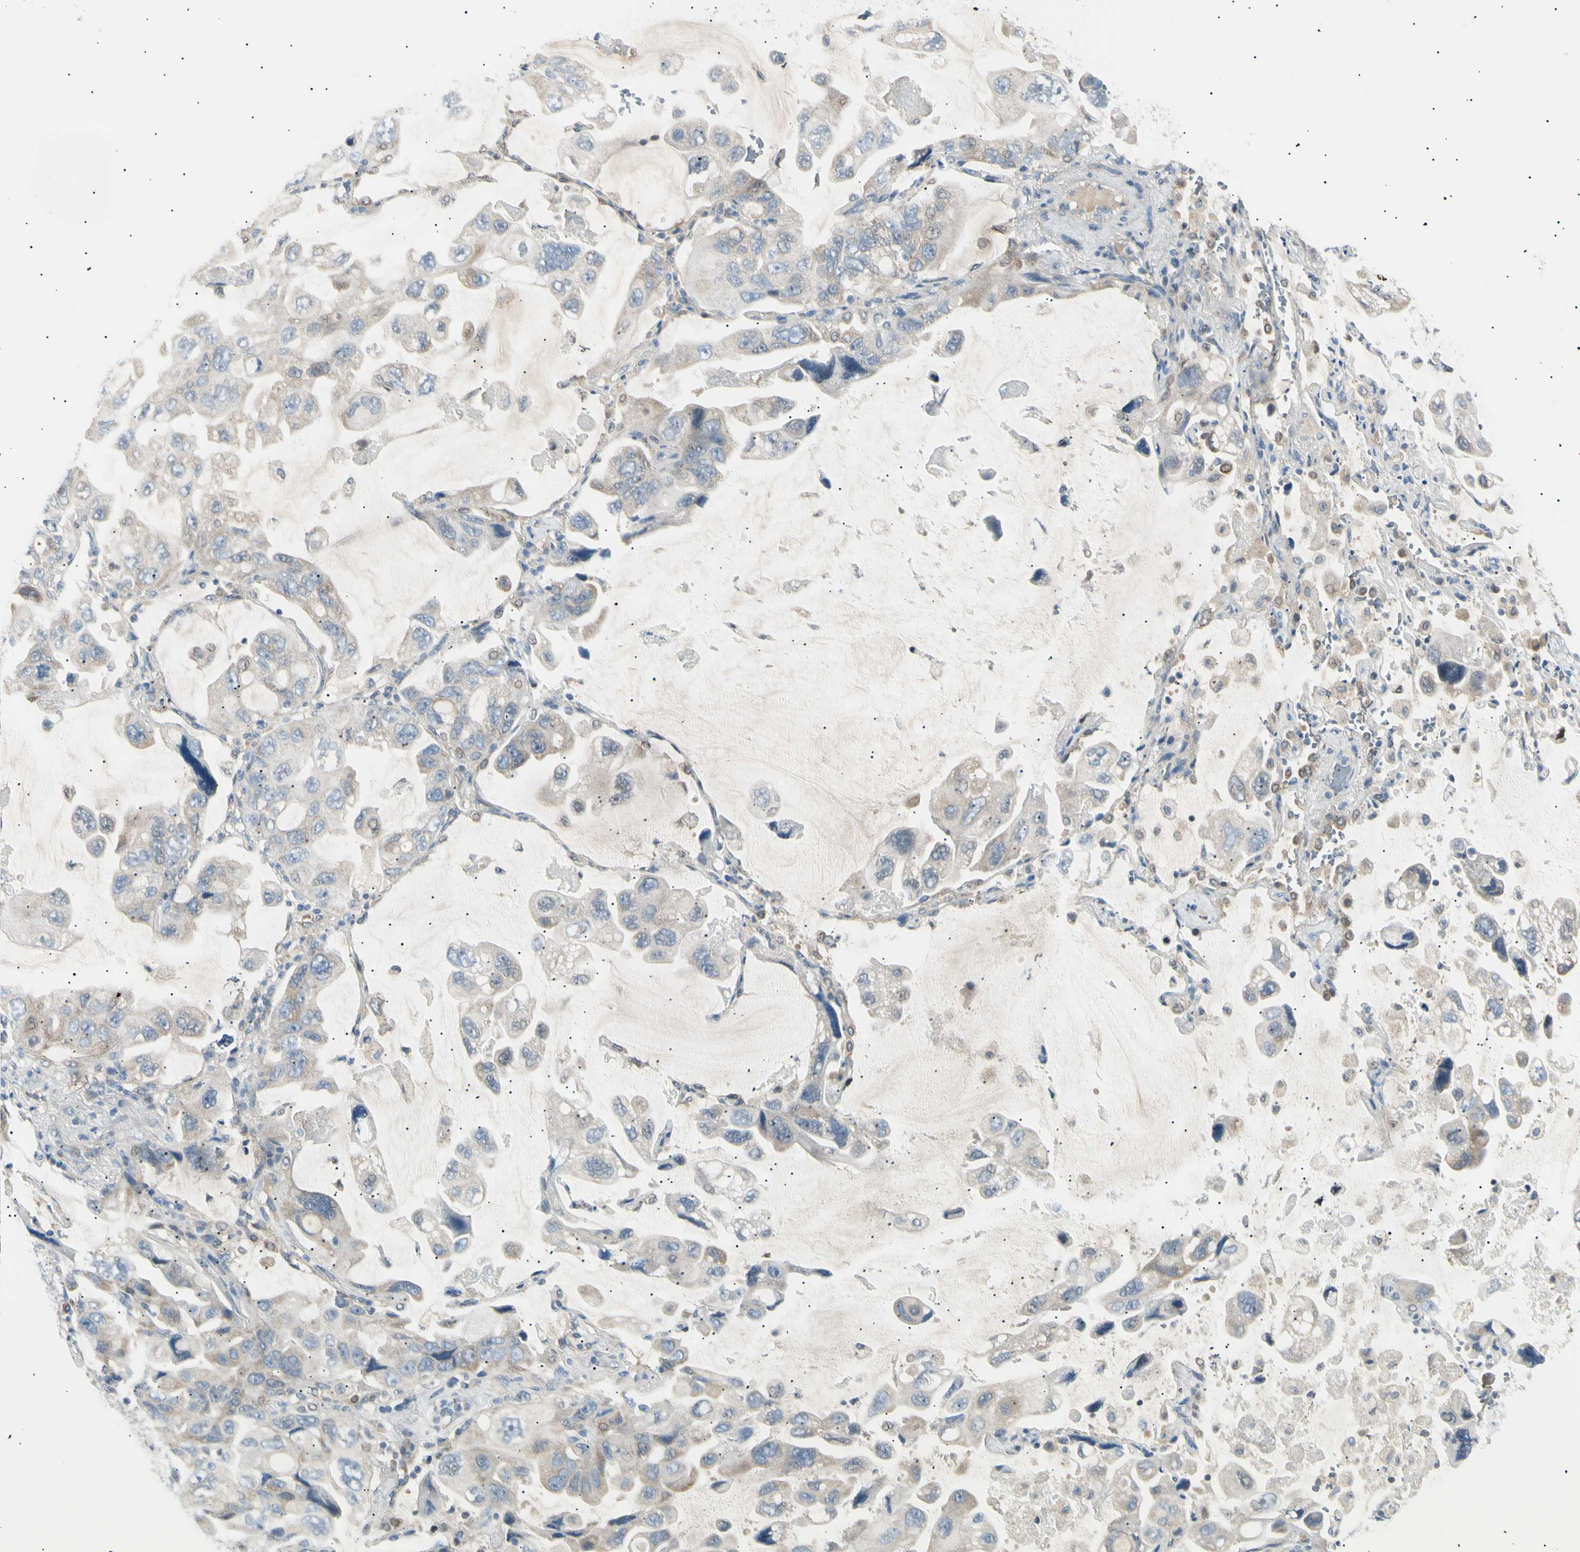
{"staining": {"intensity": "weak", "quantity": ">75%", "location": "cytoplasmic/membranous"}, "tissue": "lung cancer", "cell_type": "Tumor cells", "image_type": "cancer", "snomed": [{"axis": "morphology", "description": "Squamous cell carcinoma, NOS"}, {"axis": "topography", "description": "Lung"}], "caption": "Protein analysis of lung squamous cell carcinoma tissue shows weak cytoplasmic/membranous staining in approximately >75% of tumor cells.", "gene": "LHPP", "patient": {"sex": "female", "age": 73}}